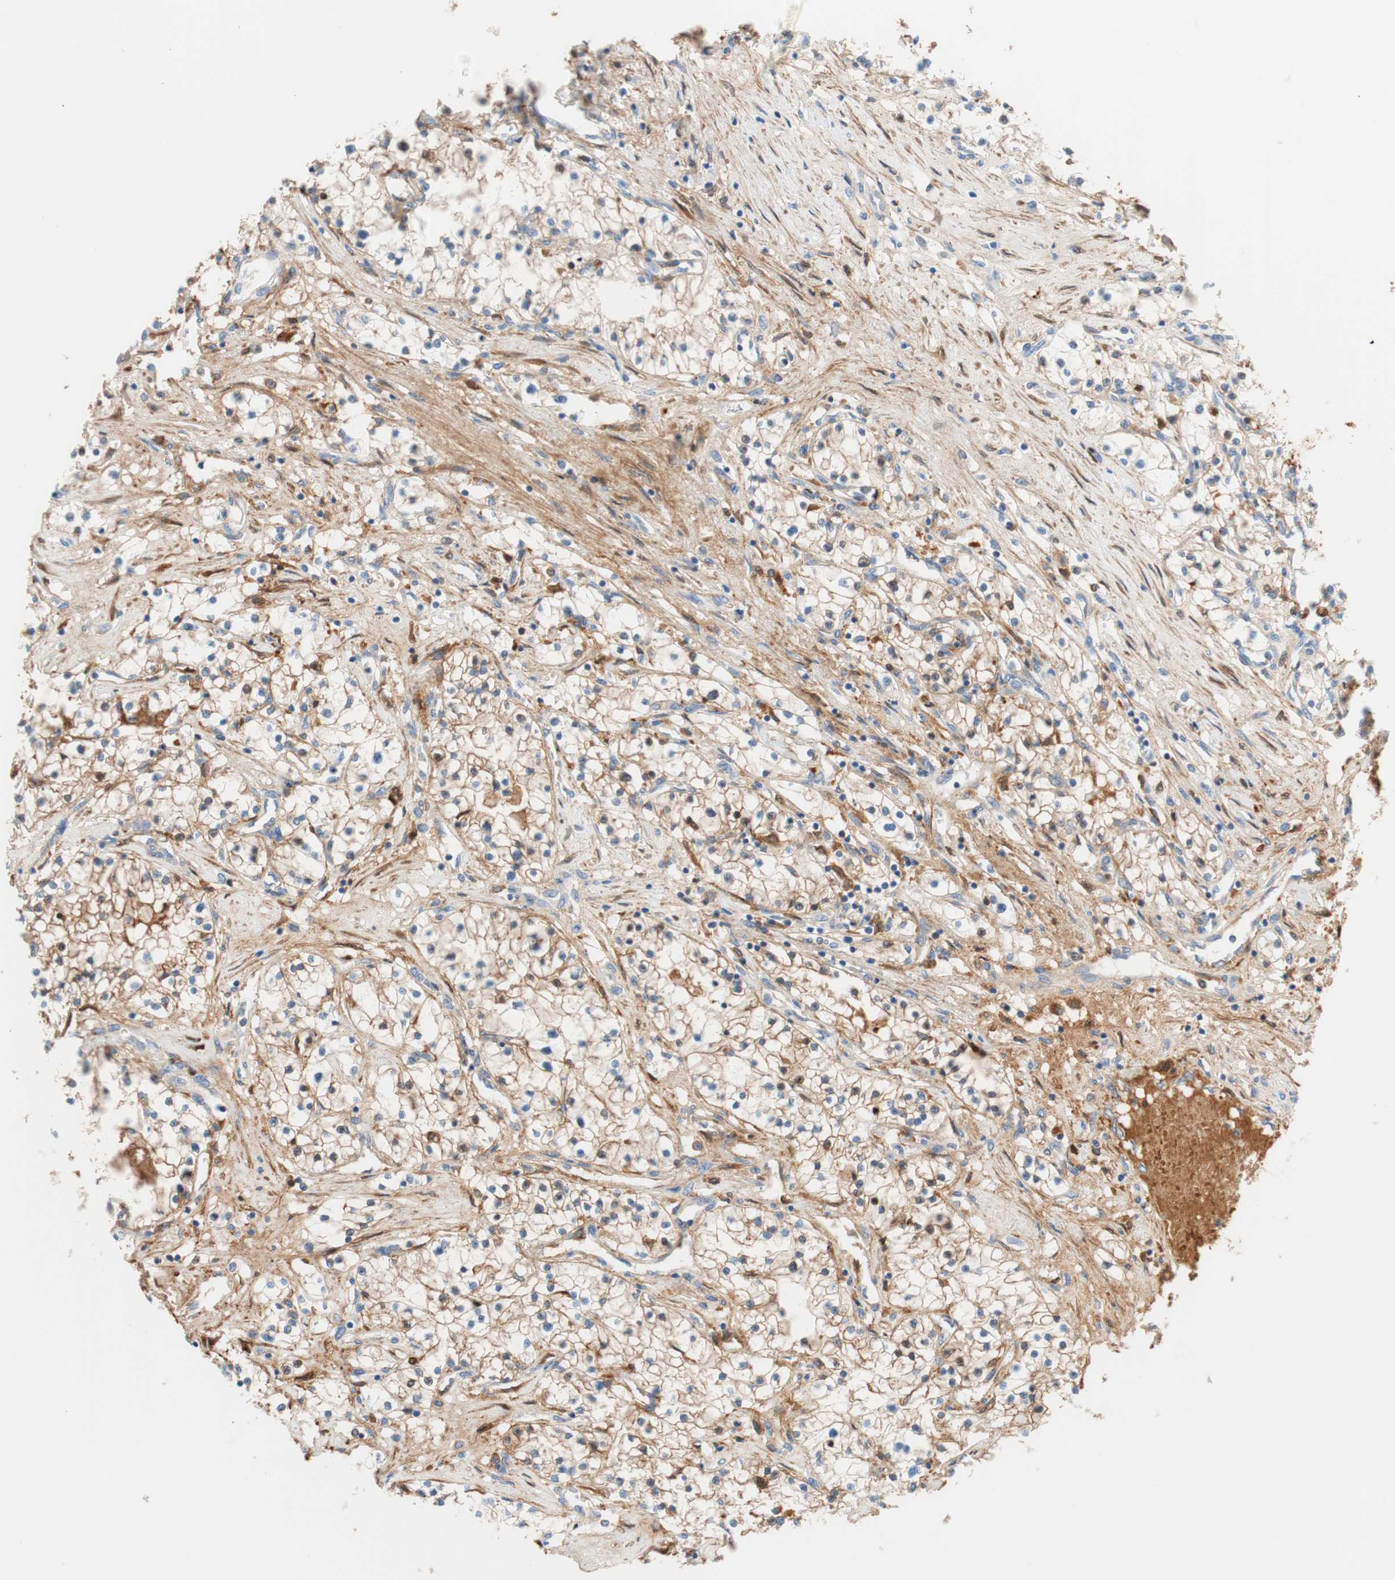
{"staining": {"intensity": "moderate", "quantity": ">75%", "location": "cytoplasmic/membranous"}, "tissue": "renal cancer", "cell_type": "Tumor cells", "image_type": "cancer", "snomed": [{"axis": "morphology", "description": "Adenocarcinoma, NOS"}, {"axis": "topography", "description": "Kidney"}], "caption": "Renal adenocarcinoma stained with a protein marker displays moderate staining in tumor cells.", "gene": "RBP4", "patient": {"sex": "male", "age": 68}}